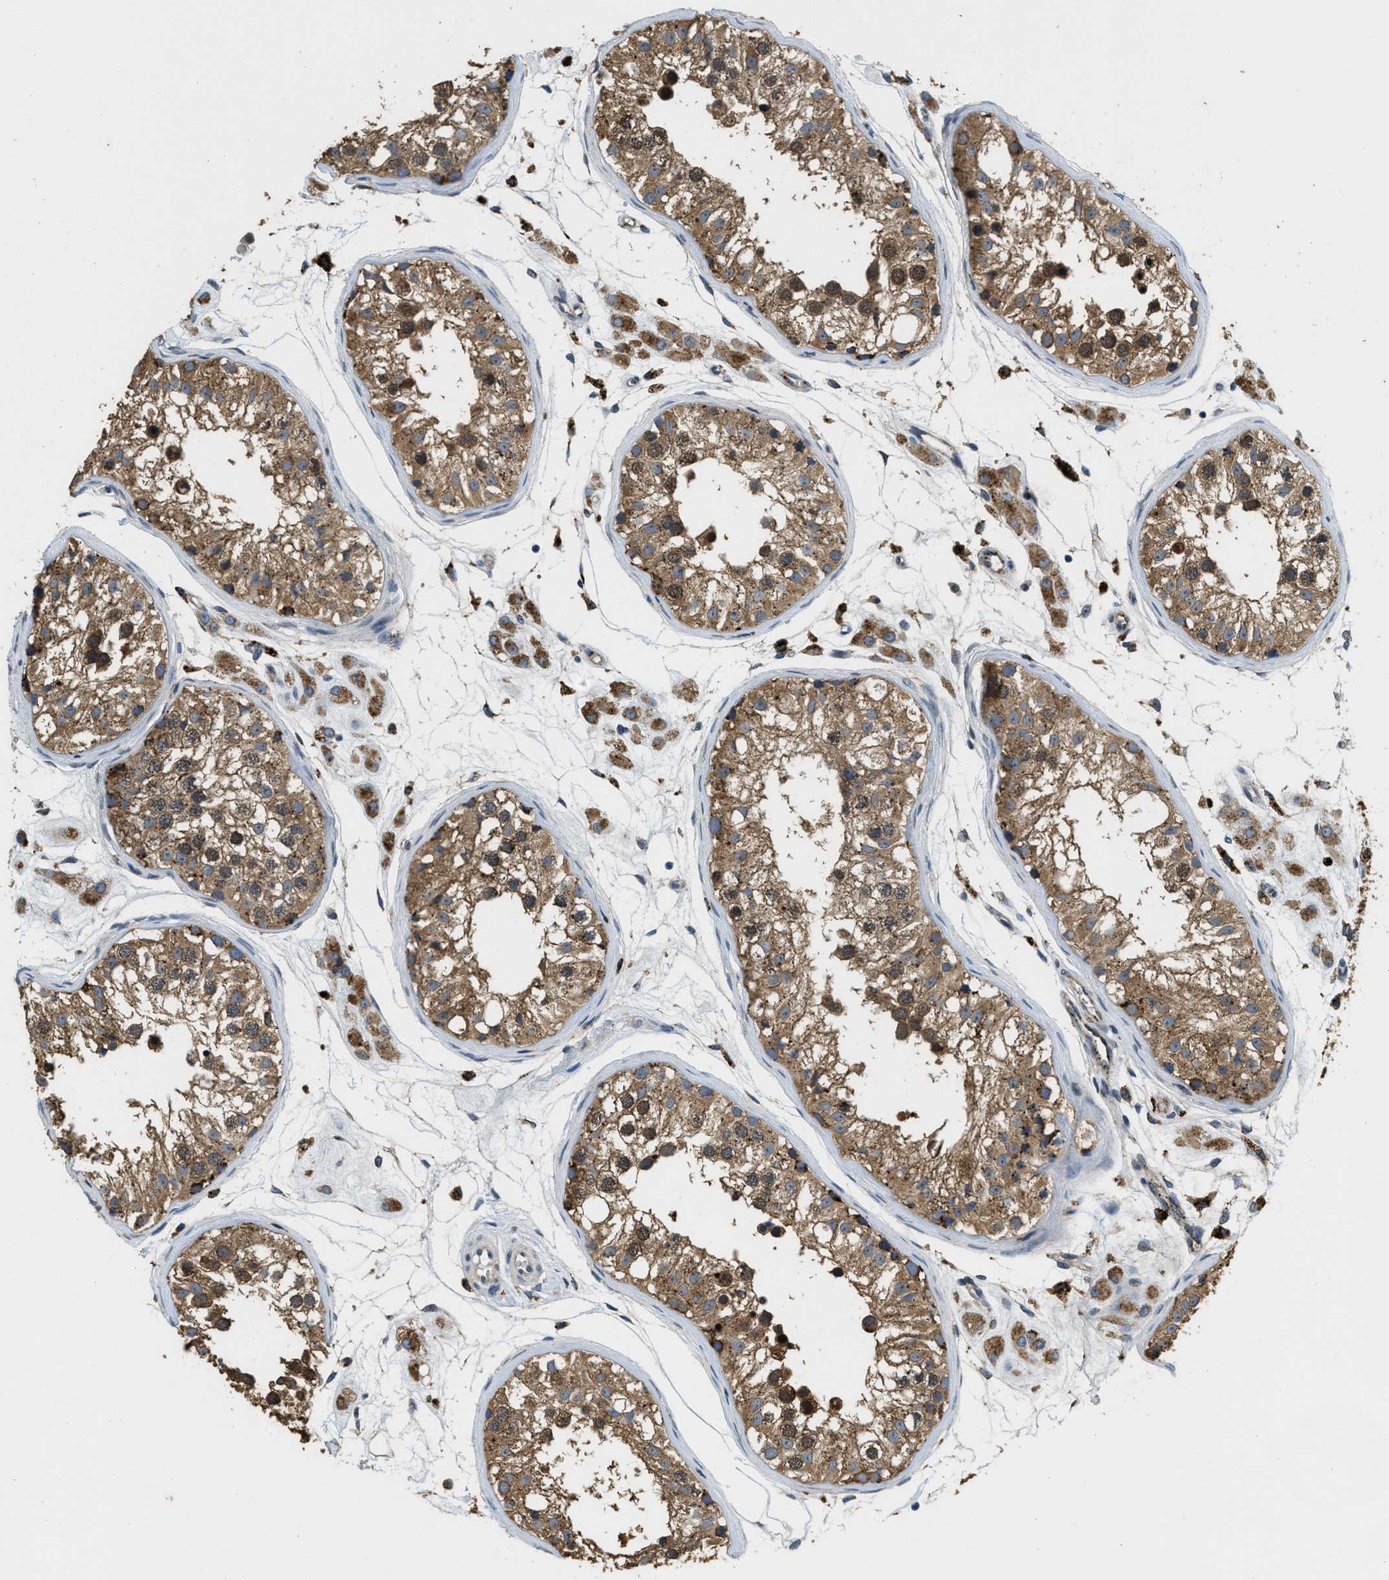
{"staining": {"intensity": "moderate", "quantity": ">75%", "location": "cytoplasmic/membranous"}, "tissue": "testis", "cell_type": "Cells in seminiferous ducts", "image_type": "normal", "snomed": [{"axis": "morphology", "description": "Normal tissue, NOS"}, {"axis": "morphology", "description": "Adenocarcinoma, metastatic, NOS"}, {"axis": "topography", "description": "Testis"}], "caption": "Immunohistochemical staining of benign testis shows medium levels of moderate cytoplasmic/membranous staining in approximately >75% of cells in seminiferous ducts.", "gene": "BMPR2", "patient": {"sex": "male", "age": 26}}